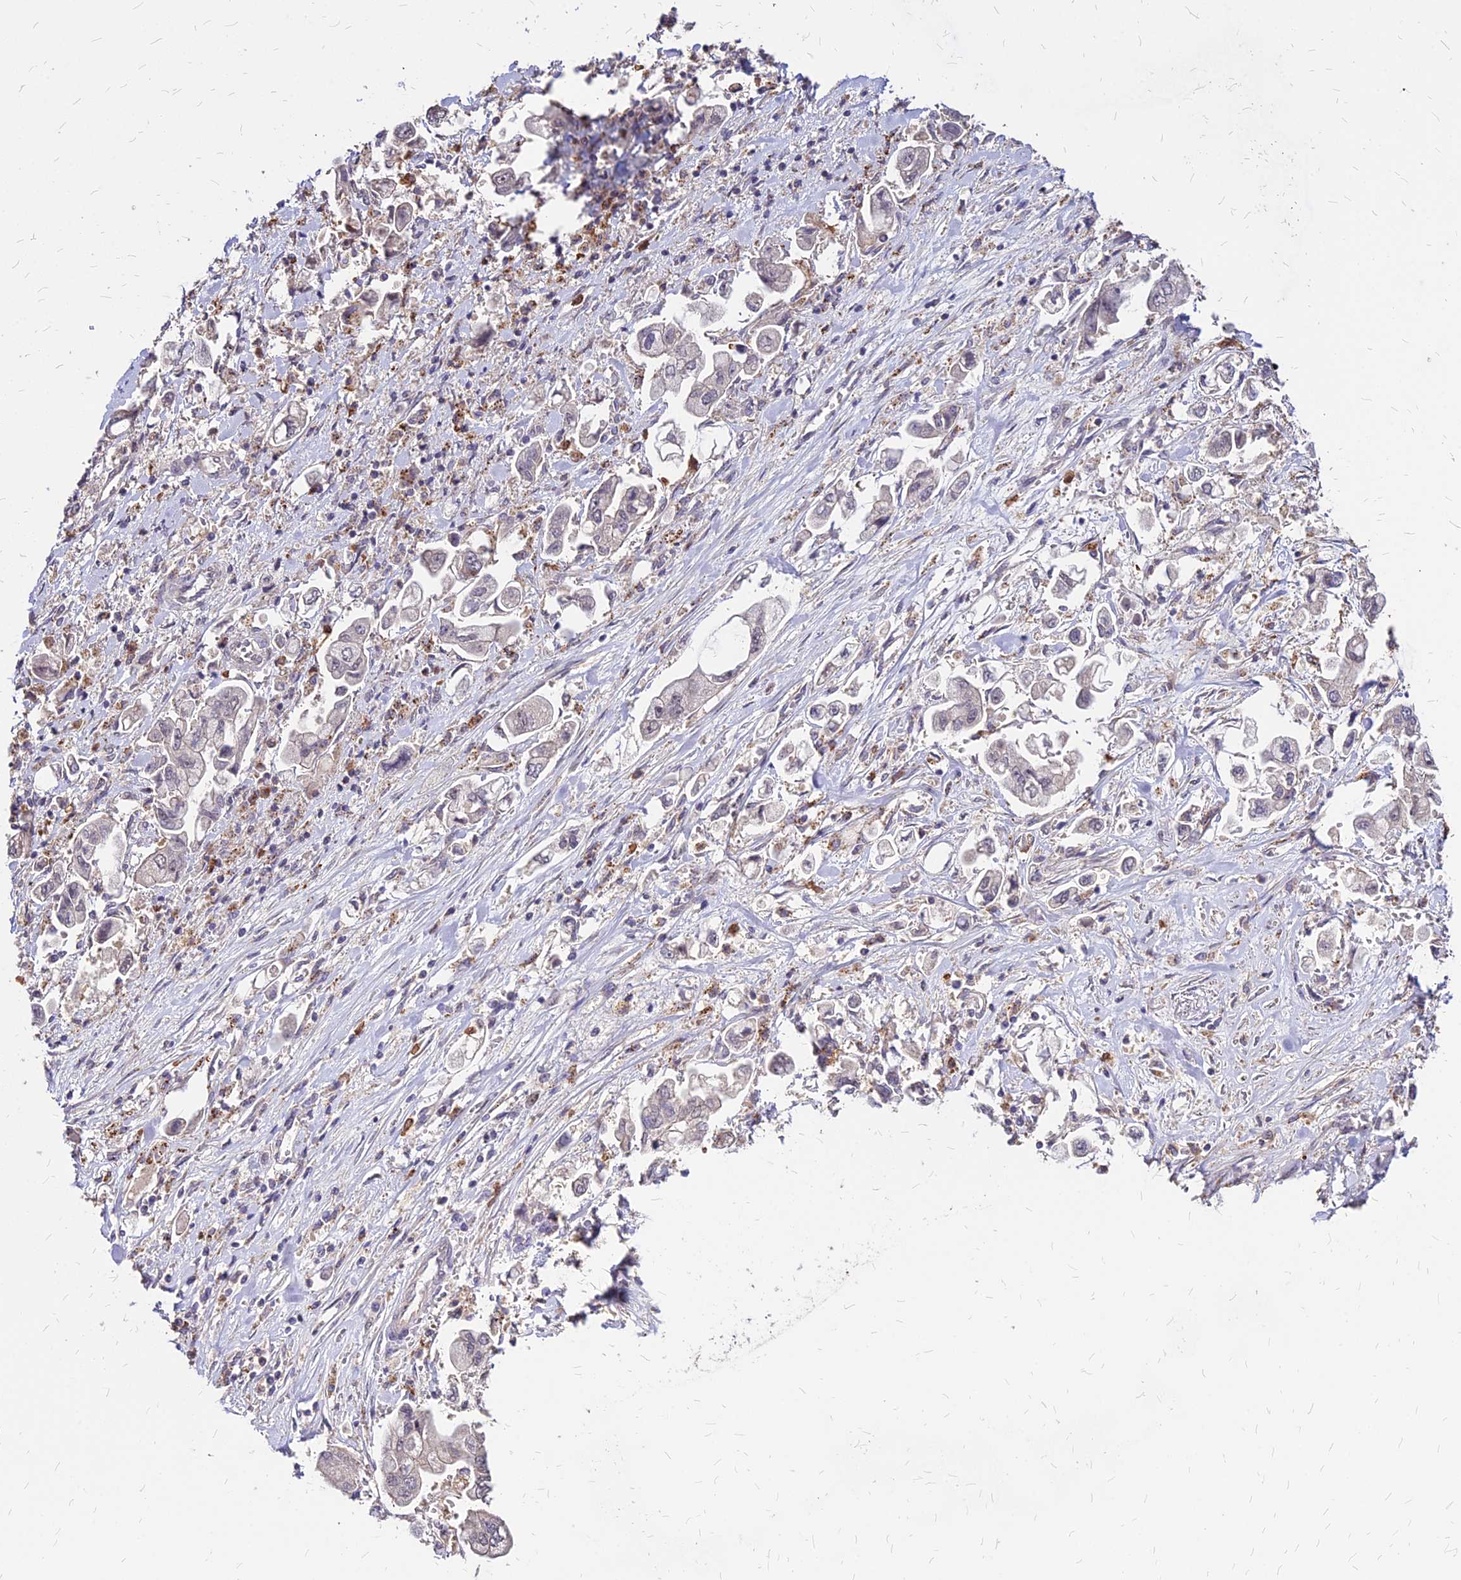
{"staining": {"intensity": "negative", "quantity": "none", "location": "none"}, "tissue": "stomach cancer", "cell_type": "Tumor cells", "image_type": "cancer", "snomed": [{"axis": "morphology", "description": "Adenocarcinoma, NOS"}, {"axis": "topography", "description": "Stomach"}], "caption": "This is an immunohistochemistry image of stomach cancer. There is no positivity in tumor cells.", "gene": "APBA3", "patient": {"sex": "male", "age": 62}}